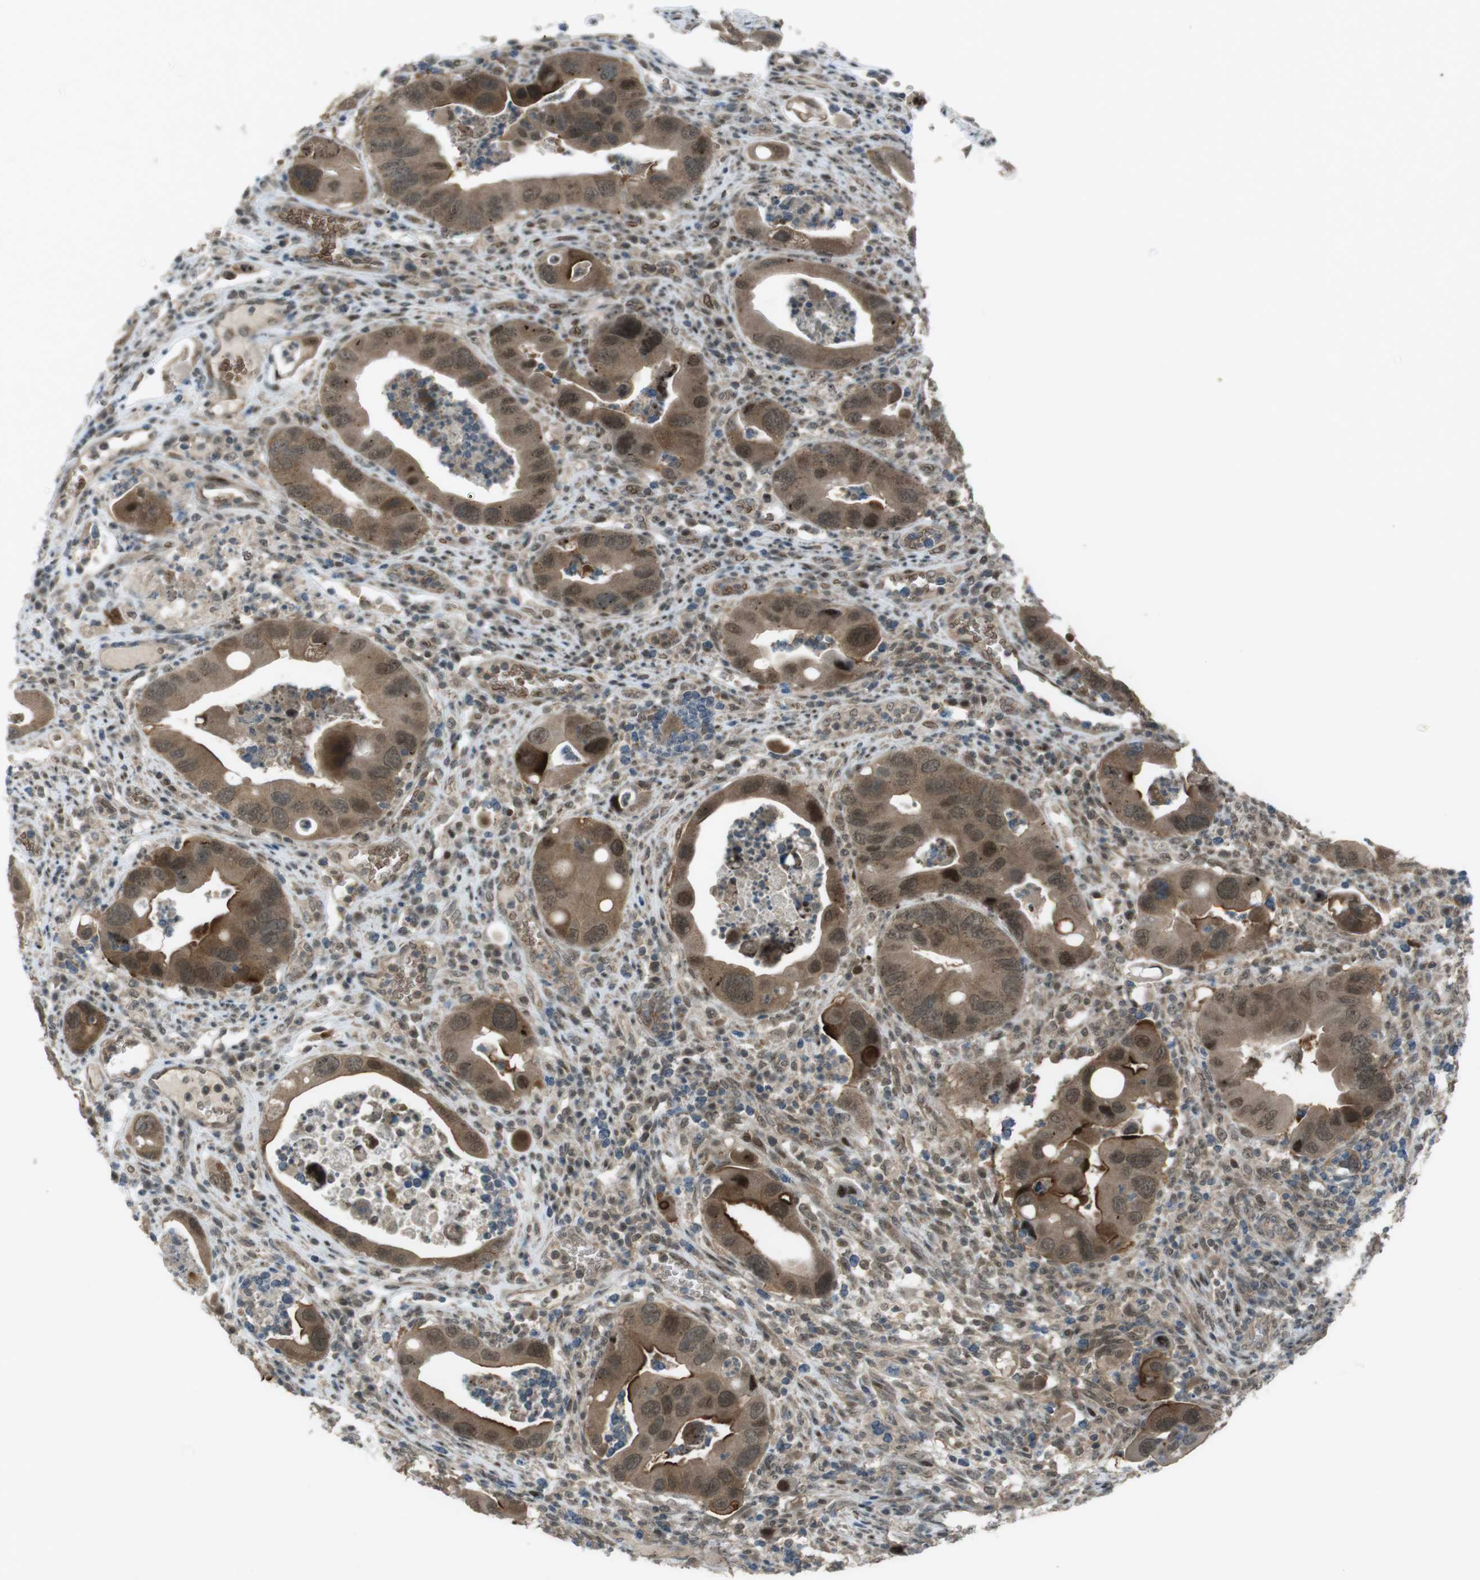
{"staining": {"intensity": "moderate", "quantity": ">75%", "location": "cytoplasmic/membranous,nuclear"}, "tissue": "colorectal cancer", "cell_type": "Tumor cells", "image_type": "cancer", "snomed": [{"axis": "morphology", "description": "Adenocarcinoma, NOS"}, {"axis": "topography", "description": "Rectum"}], "caption": "Immunohistochemical staining of human colorectal cancer (adenocarcinoma) displays moderate cytoplasmic/membranous and nuclear protein staining in about >75% of tumor cells.", "gene": "SLITRK5", "patient": {"sex": "female", "age": 57}}